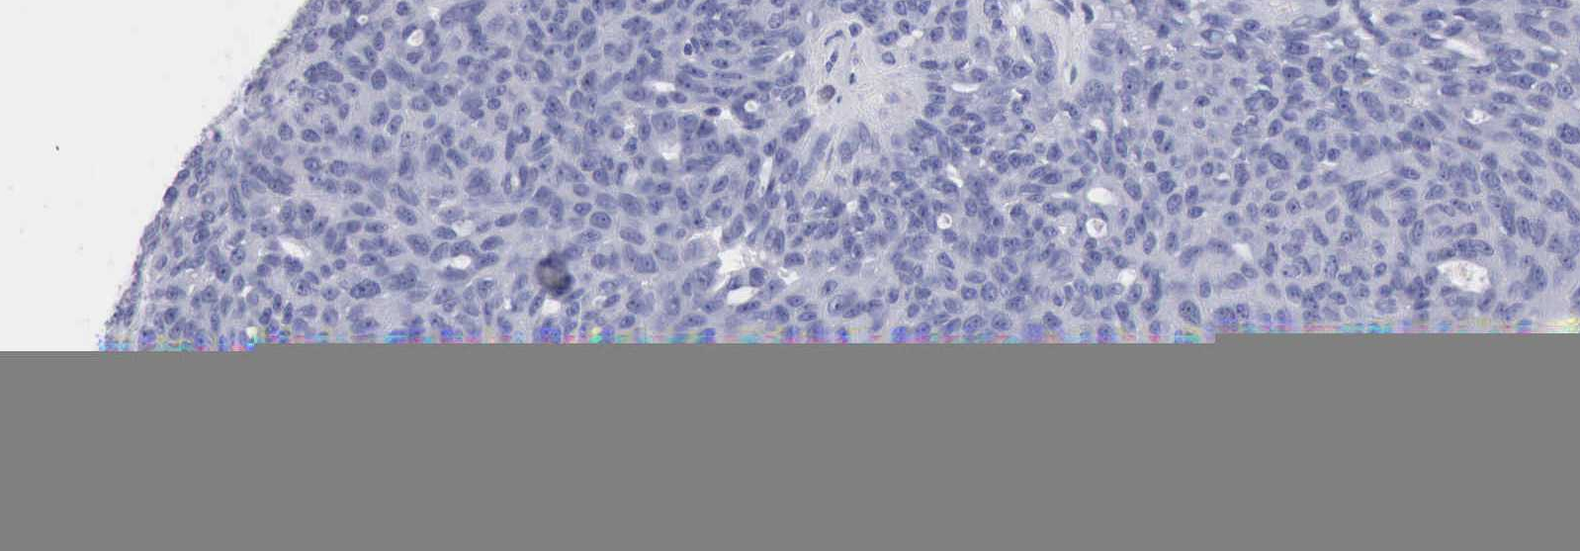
{"staining": {"intensity": "negative", "quantity": "none", "location": "none"}, "tissue": "ovarian cancer", "cell_type": "Tumor cells", "image_type": "cancer", "snomed": [{"axis": "morphology", "description": "Carcinoma, endometroid"}, {"axis": "topography", "description": "Ovary"}], "caption": "This micrograph is of ovarian cancer stained with IHC to label a protein in brown with the nuclei are counter-stained blue. There is no staining in tumor cells.", "gene": "ANGEL1", "patient": {"sex": "female", "age": 60}}